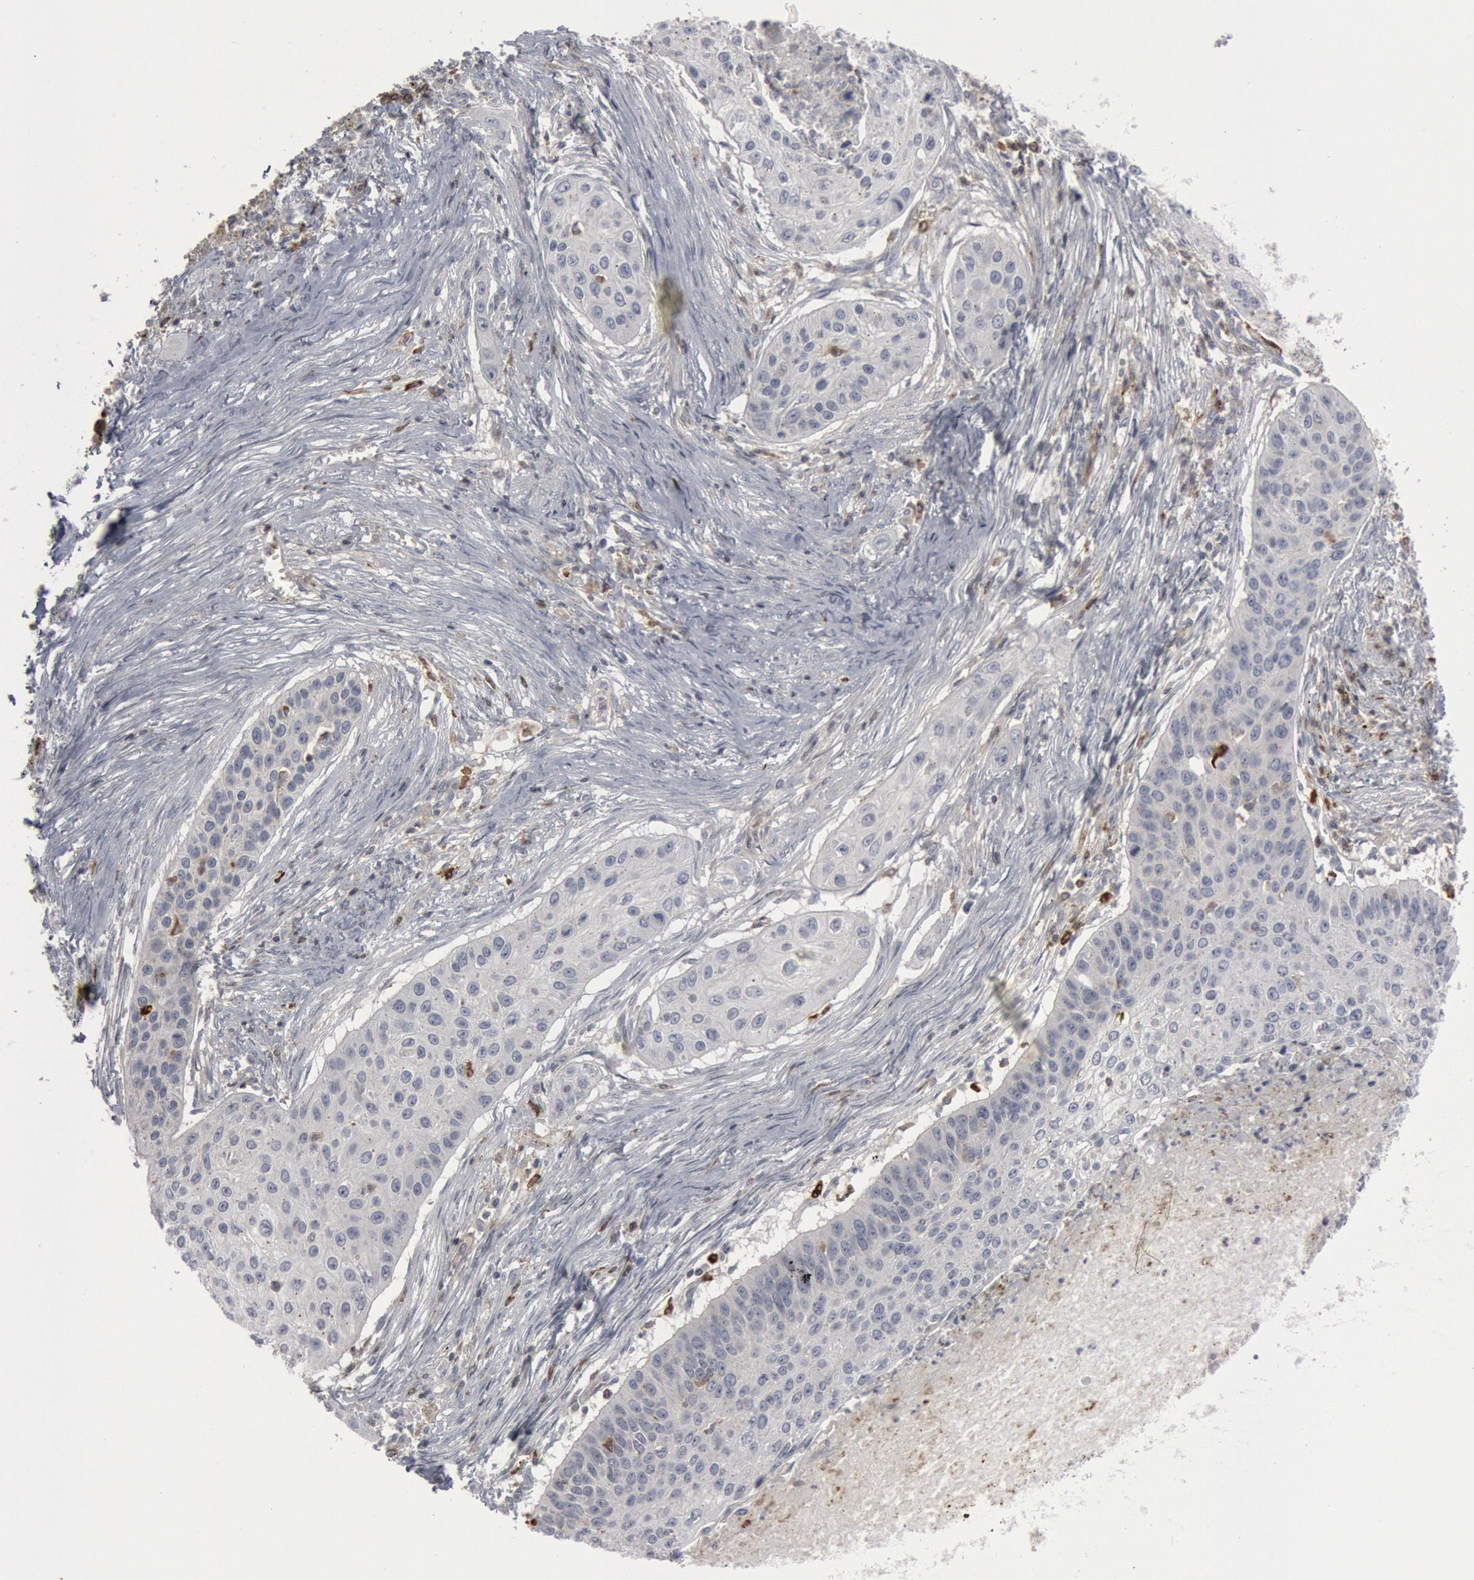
{"staining": {"intensity": "negative", "quantity": "none", "location": "none"}, "tissue": "lung cancer", "cell_type": "Tumor cells", "image_type": "cancer", "snomed": [{"axis": "morphology", "description": "Squamous cell carcinoma, NOS"}, {"axis": "topography", "description": "Lung"}], "caption": "Histopathology image shows no protein positivity in tumor cells of squamous cell carcinoma (lung) tissue.", "gene": "C1QC", "patient": {"sex": "male", "age": 71}}